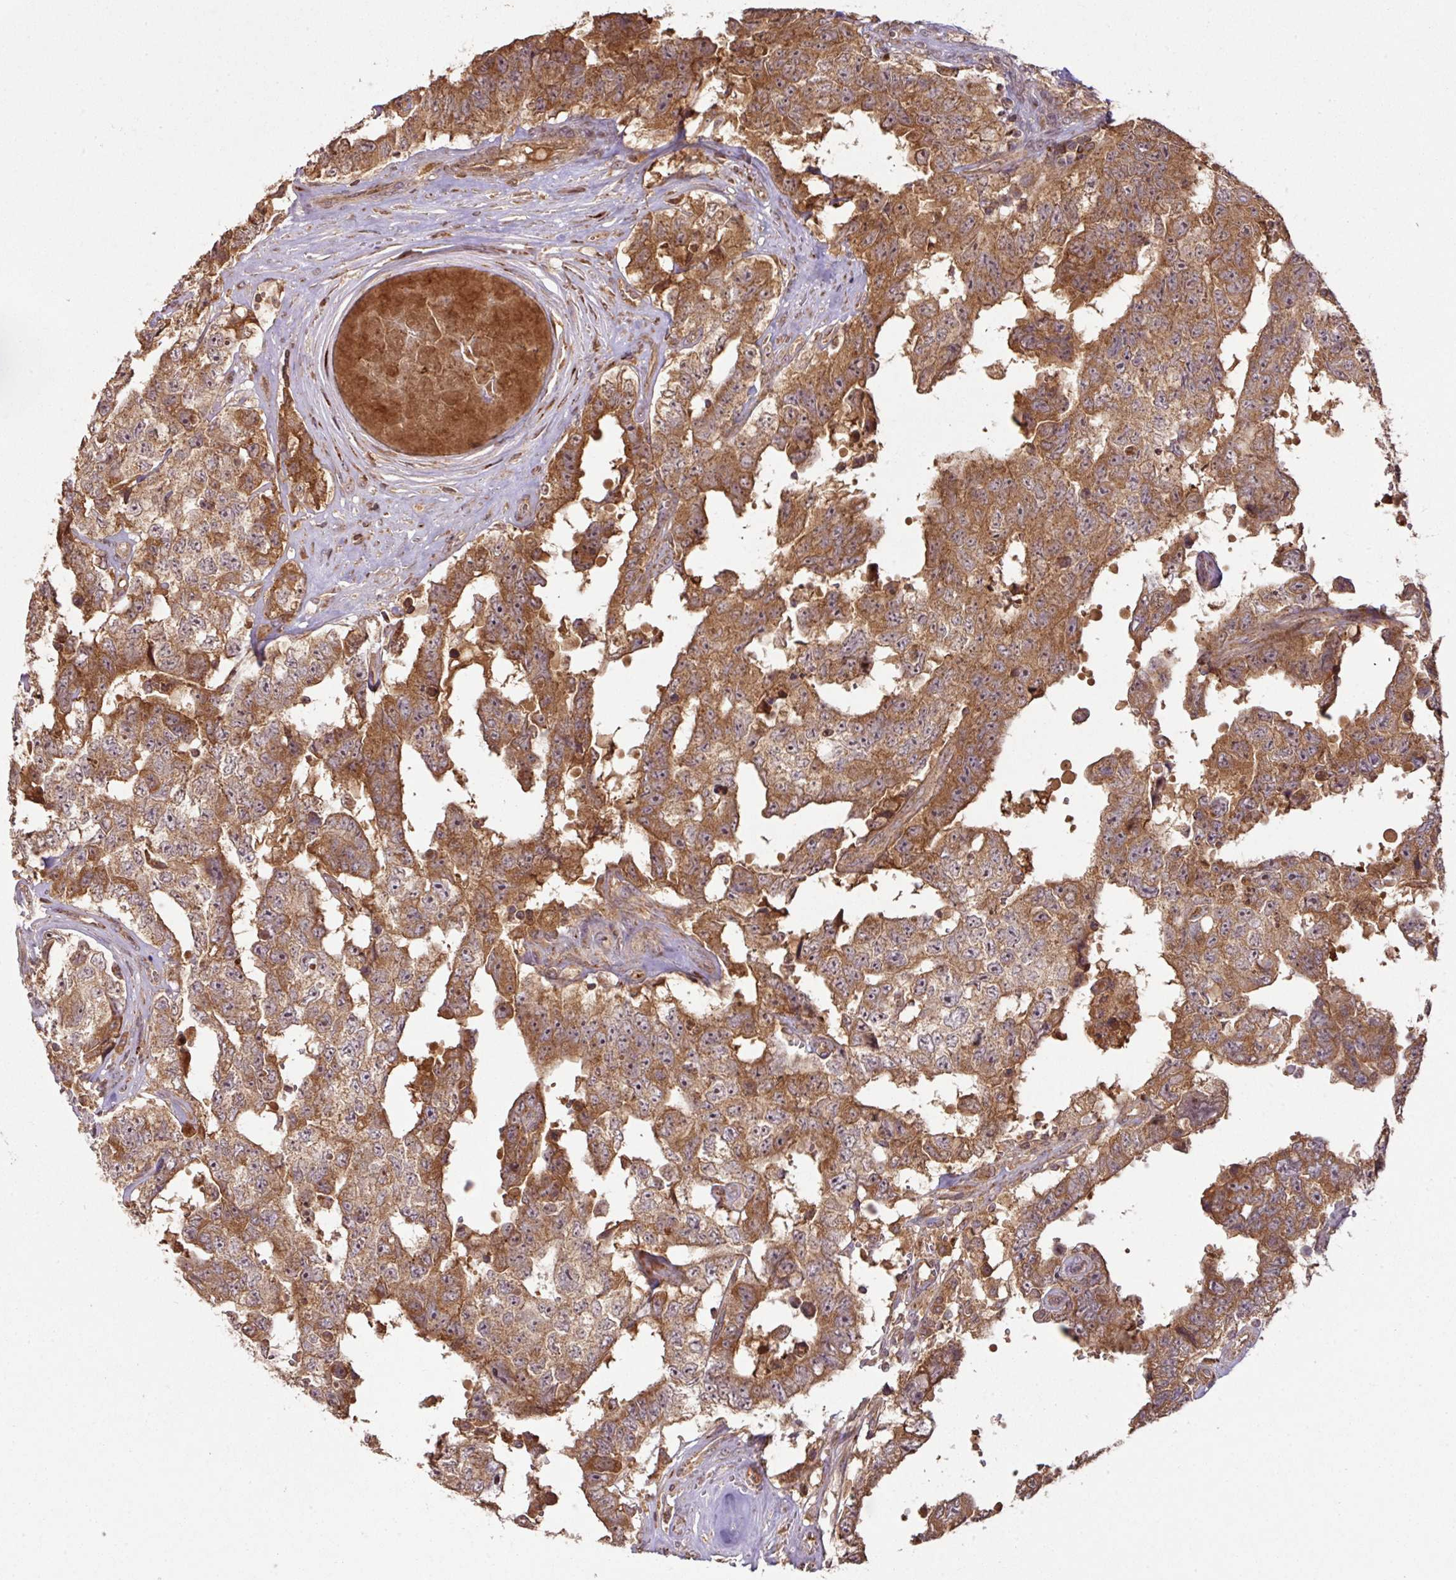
{"staining": {"intensity": "moderate", "quantity": ">75%", "location": "cytoplasmic/membranous,nuclear"}, "tissue": "testis cancer", "cell_type": "Tumor cells", "image_type": "cancer", "snomed": [{"axis": "morphology", "description": "Normal tissue, NOS"}, {"axis": "morphology", "description": "Carcinoma, Embryonal, NOS"}, {"axis": "topography", "description": "Testis"}, {"axis": "topography", "description": "Epididymis"}], "caption": "Approximately >75% of tumor cells in human testis cancer exhibit moderate cytoplasmic/membranous and nuclear protein expression as visualized by brown immunohistochemical staining.", "gene": "MRRF", "patient": {"sex": "male", "age": 25}}